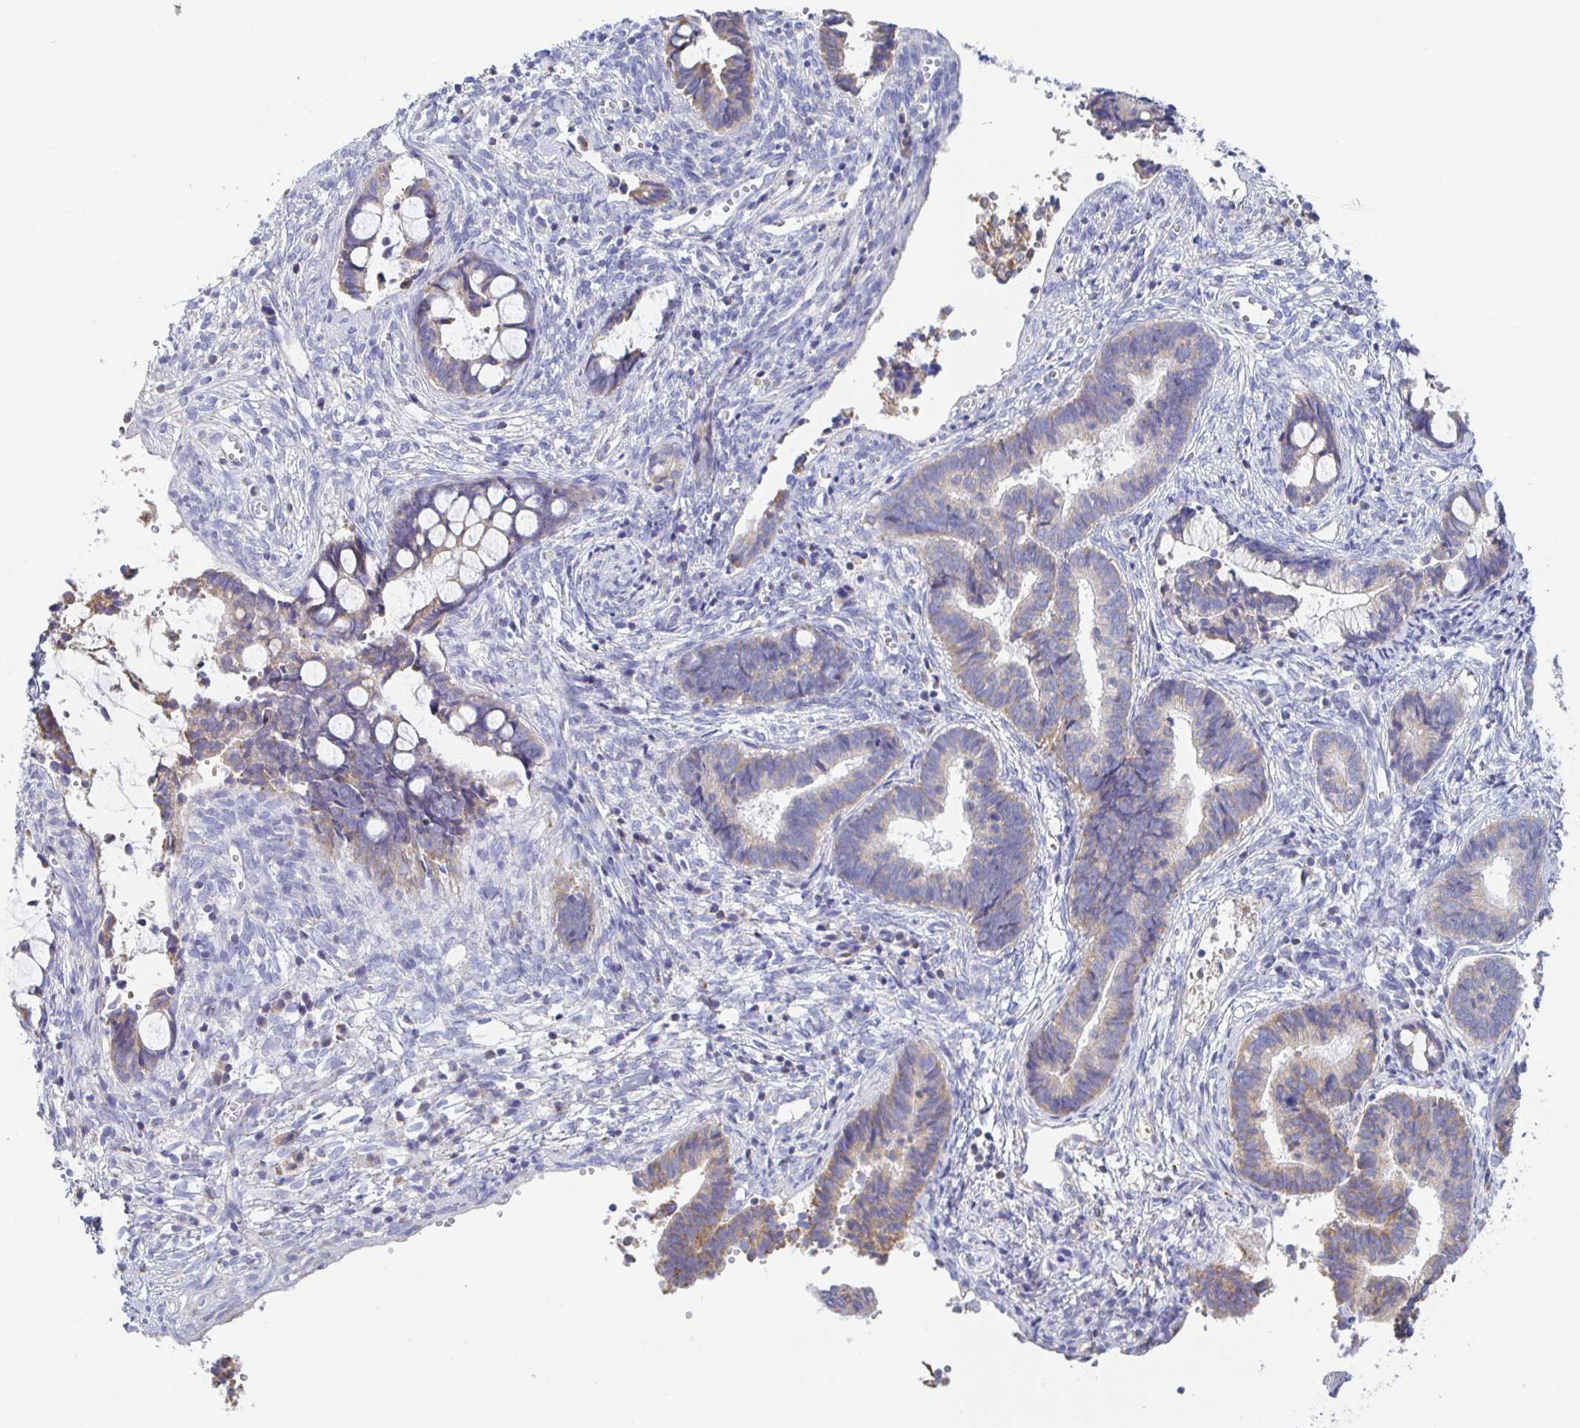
{"staining": {"intensity": "weak", "quantity": "25%-75%", "location": "cytoplasmic/membranous"}, "tissue": "cervical cancer", "cell_type": "Tumor cells", "image_type": "cancer", "snomed": [{"axis": "morphology", "description": "Adenocarcinoma, NOS"}, {"axis": "topography", "description": "Cervix"}], "caption": "Immunohistochemistry (IHC) micrograph of neoplastic tissue: cervical cancer stained using immunohistochemistry demonstrates low levels of weak protein expression localized specifically in the cytoplasmic/membranous of tumor cells, appearing as a cytoplasmic/membranous brown color.", "gene": "SYNGR4", "patient": {"sex": "female", "age": 44}}